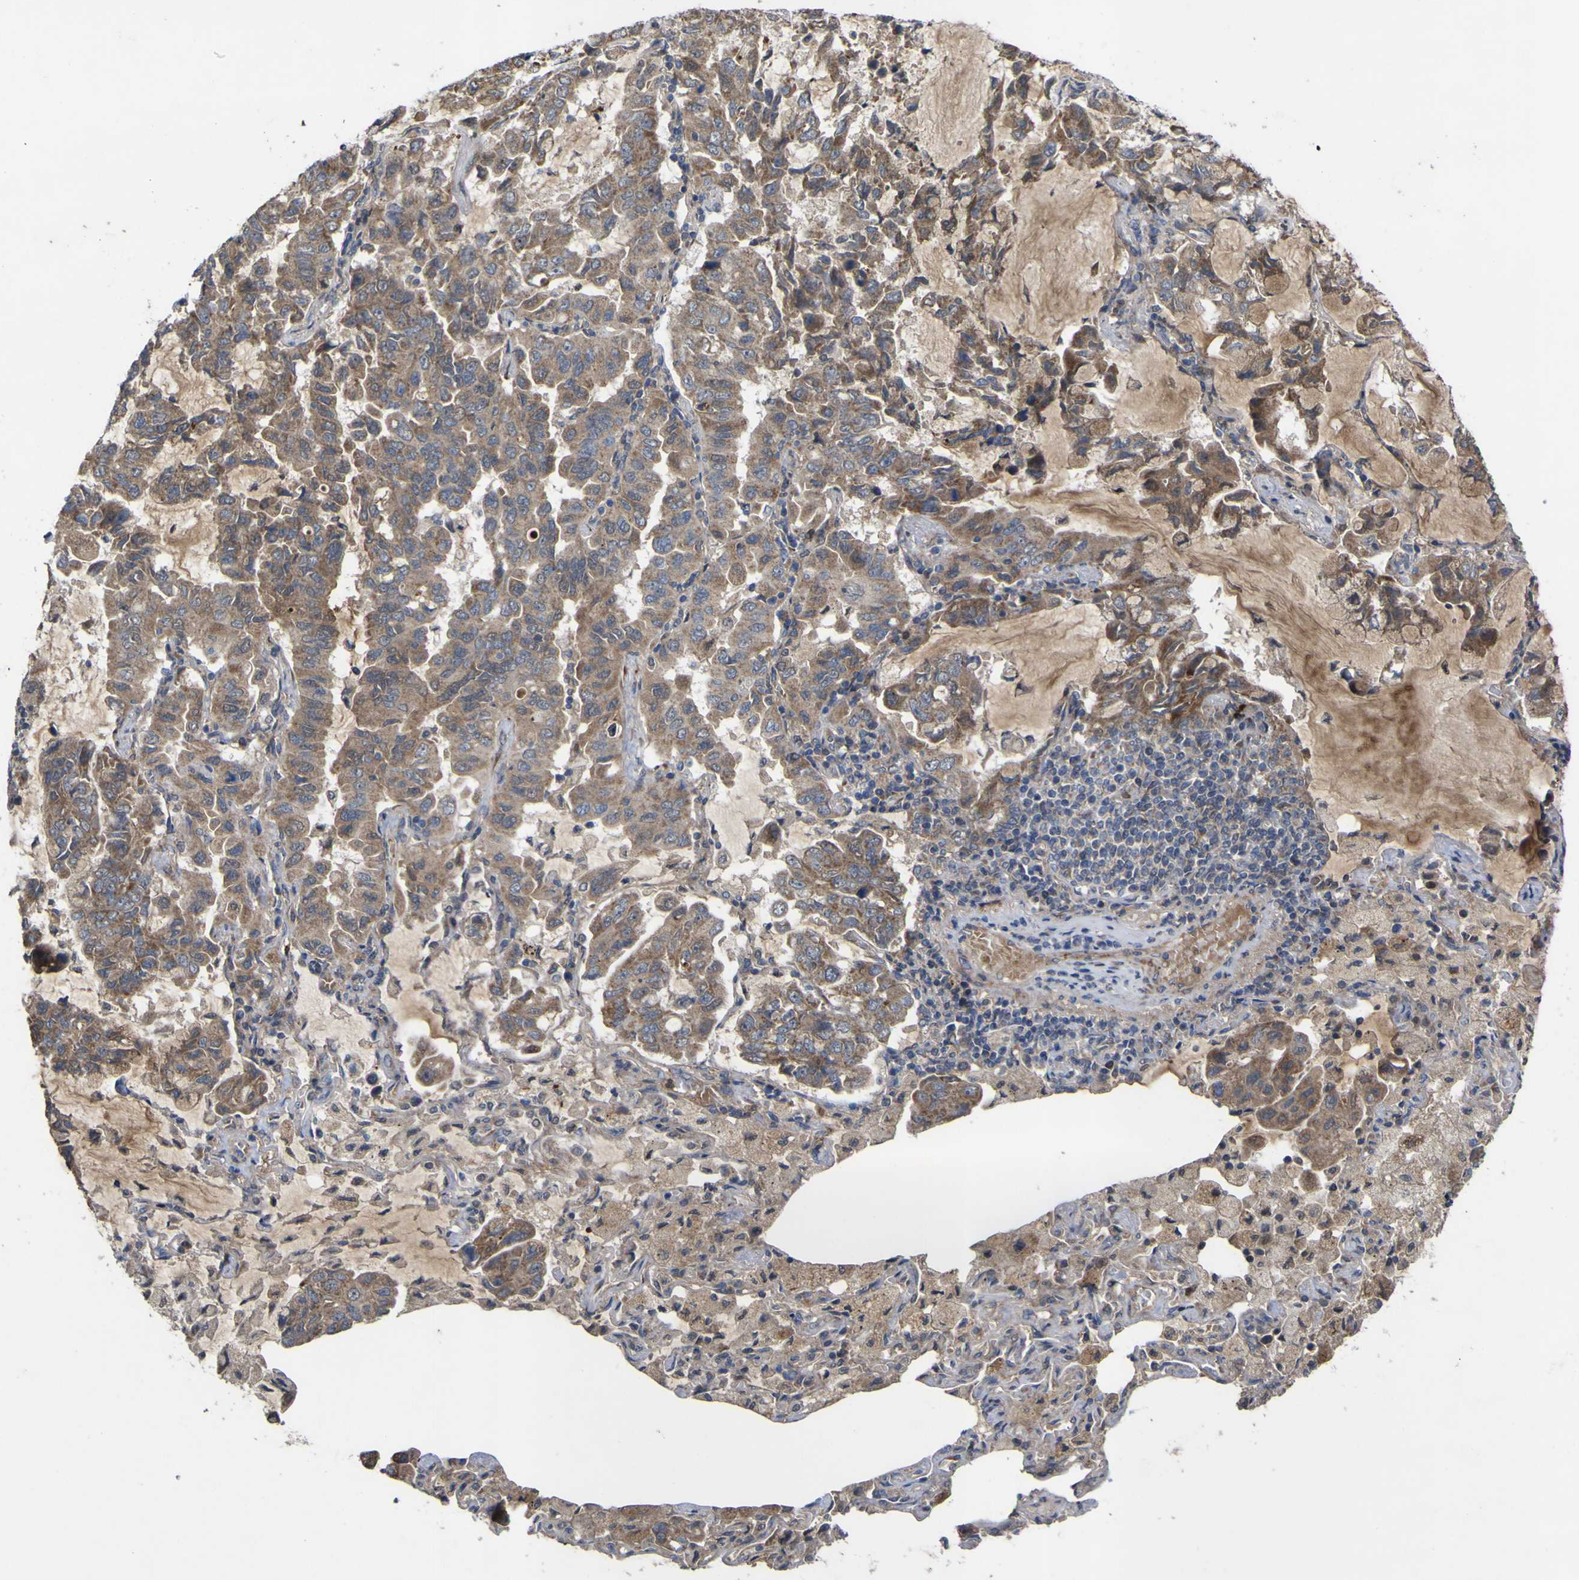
{"staining": {"intensity": "moderate", "quantity": ">75%", "location": "cytoplasmic/membranous"}, "tissue": "lung cancer", "cell_type": "Tumor cells", "image_type": "cancer", "snomed": [{"axis": "morphology", "description": "Adenocarcinoma, NOS"}, {"axis": "topography", "description": "Lung"}], "caption": "About >75% of tumor cells in lung cancer exhibit moderate cytoplasmic/membranous protein positivity as visualized by brown immunohistochemical staining.", "gene": "IRAK2", "patient": {"sex": "male", "age": 64}}